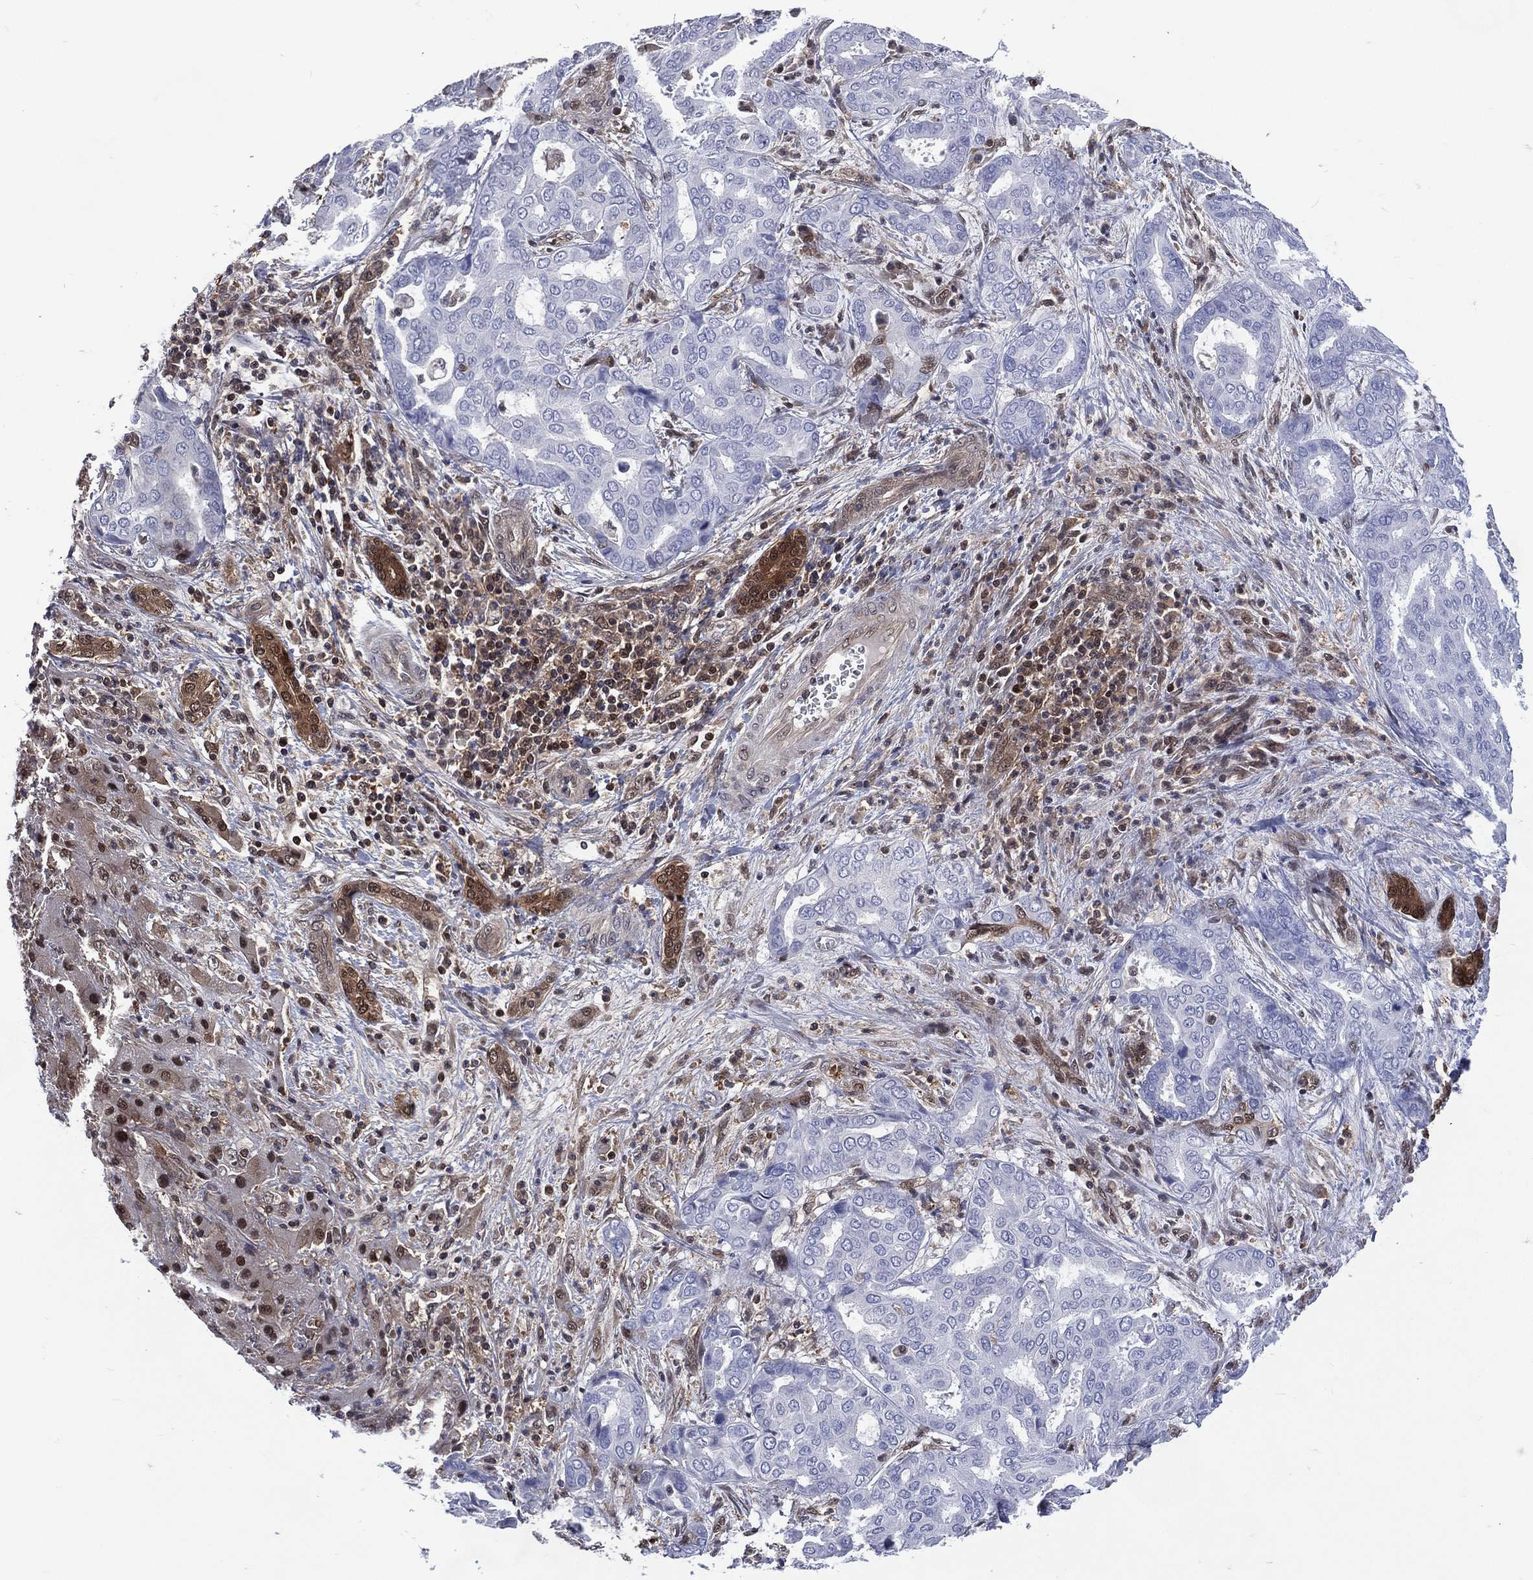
{"staining": {"intensity": "negative", "quantity": "none", "location": "none"}, "tissue": "liver cancer", "cell_type": "Tumor cells", "image_type": "cancer", "snomed": [{"axis": "morphology", "description": "Cholangiocarcinoma"}, {"axis": "topography", "description": "Liver"}], "caption": "The photomicrograph displays no staining of tumor cells in liver cancer.", "gene": "MTAP", "patient": {"sex": "female", "age": 64}}